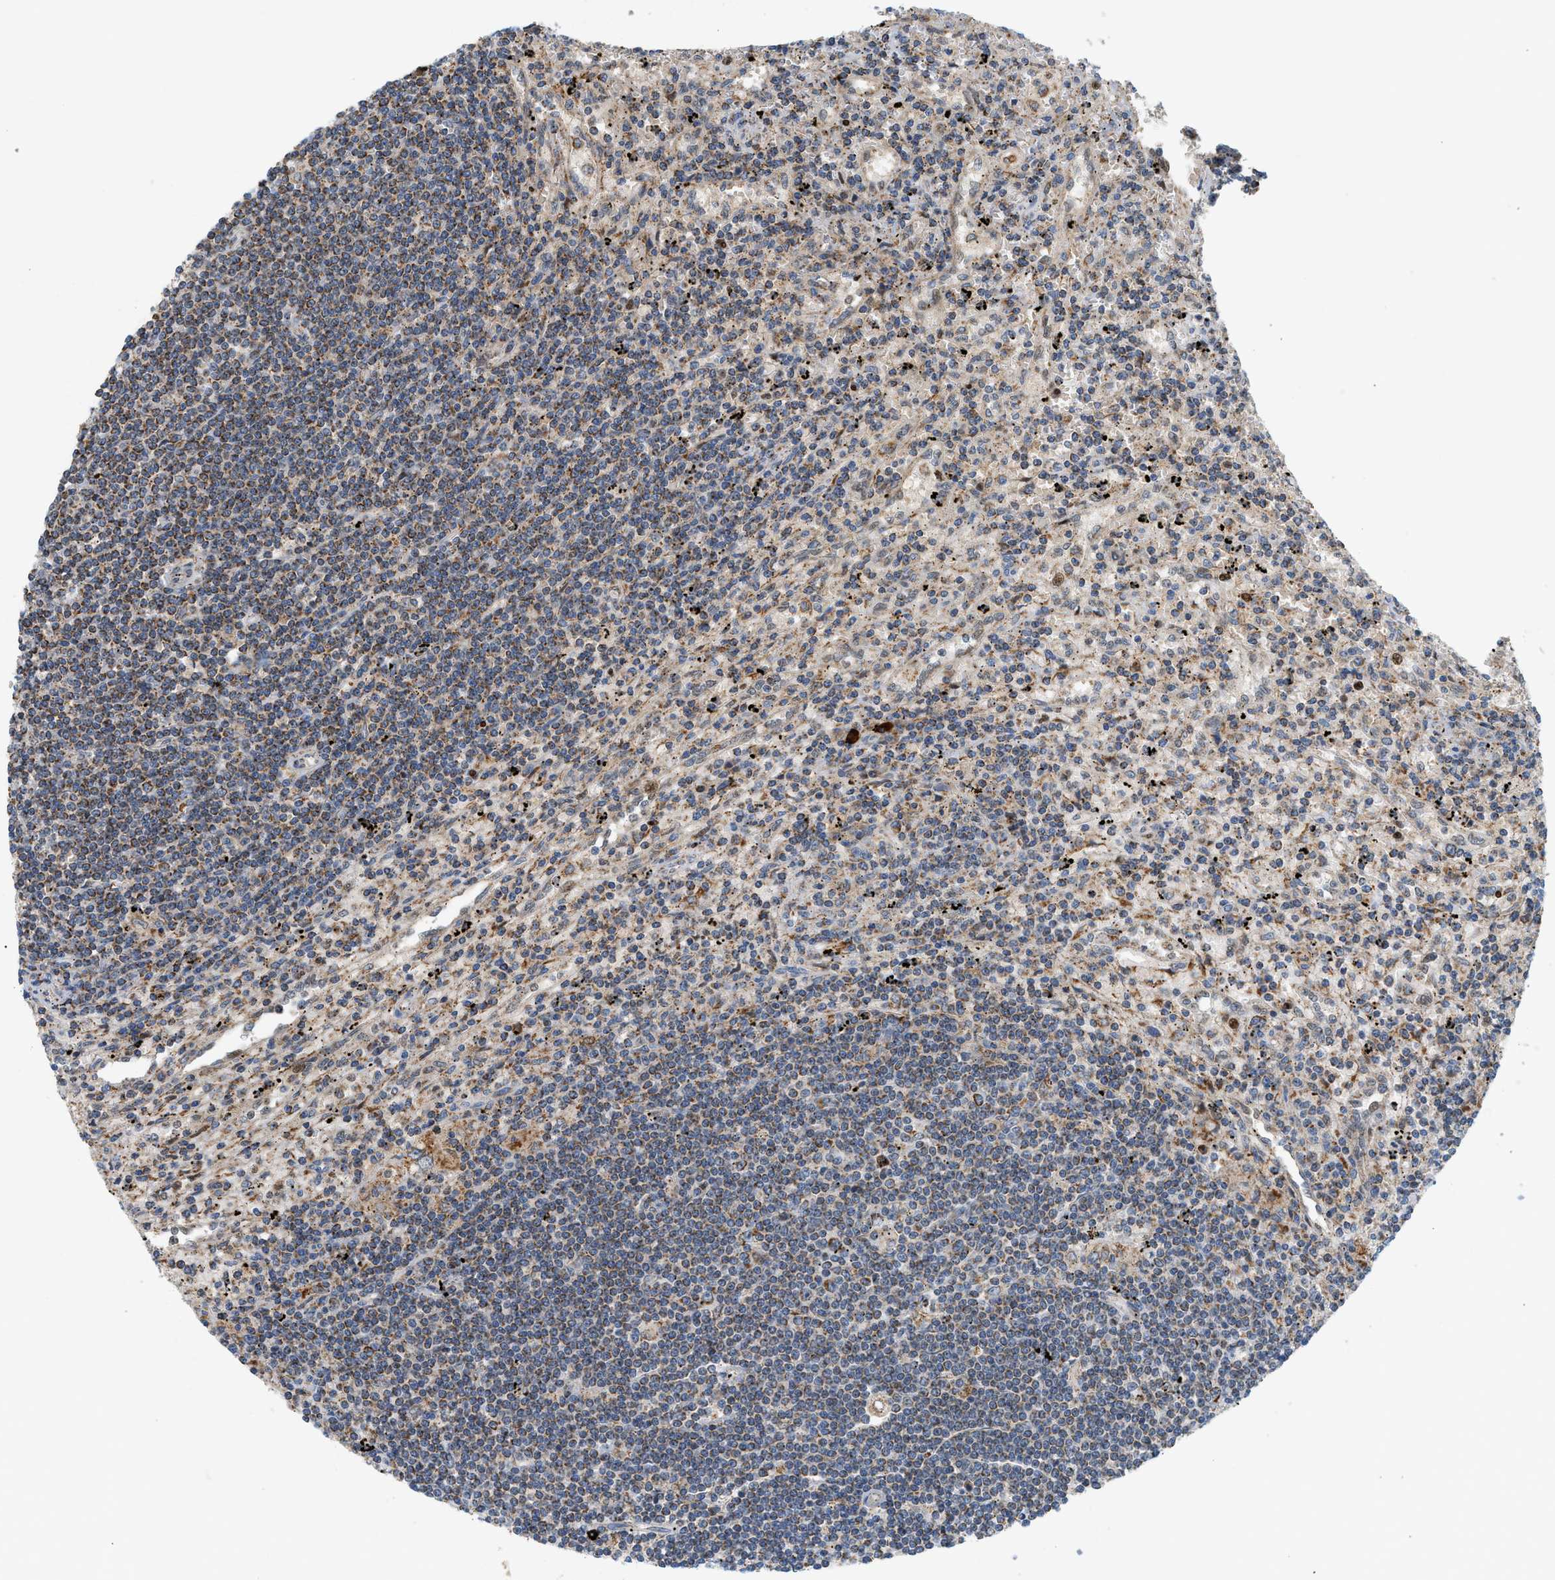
{"staining": {"intensity": "moderate", "quantity": "25%-75%", "location": "cytoplasmic/membranous"}, "tissue": "lymphoma", "cell_type": "Tumor cells", "image_type": "cancer", "snomed": [{"axis": "morphology", "description": "Malignant lymphoma, non-Hodgkin's type, Low grade"}, {"axis": "topography", "description": "Spleen"}], "caption": "Tumor cells display moderate cytoplasmic/membranous positivity in approximately 25%-75% of cells in lymphoma.", "gene": "MCU", "patient": {"sex": "male", "age": 76}}